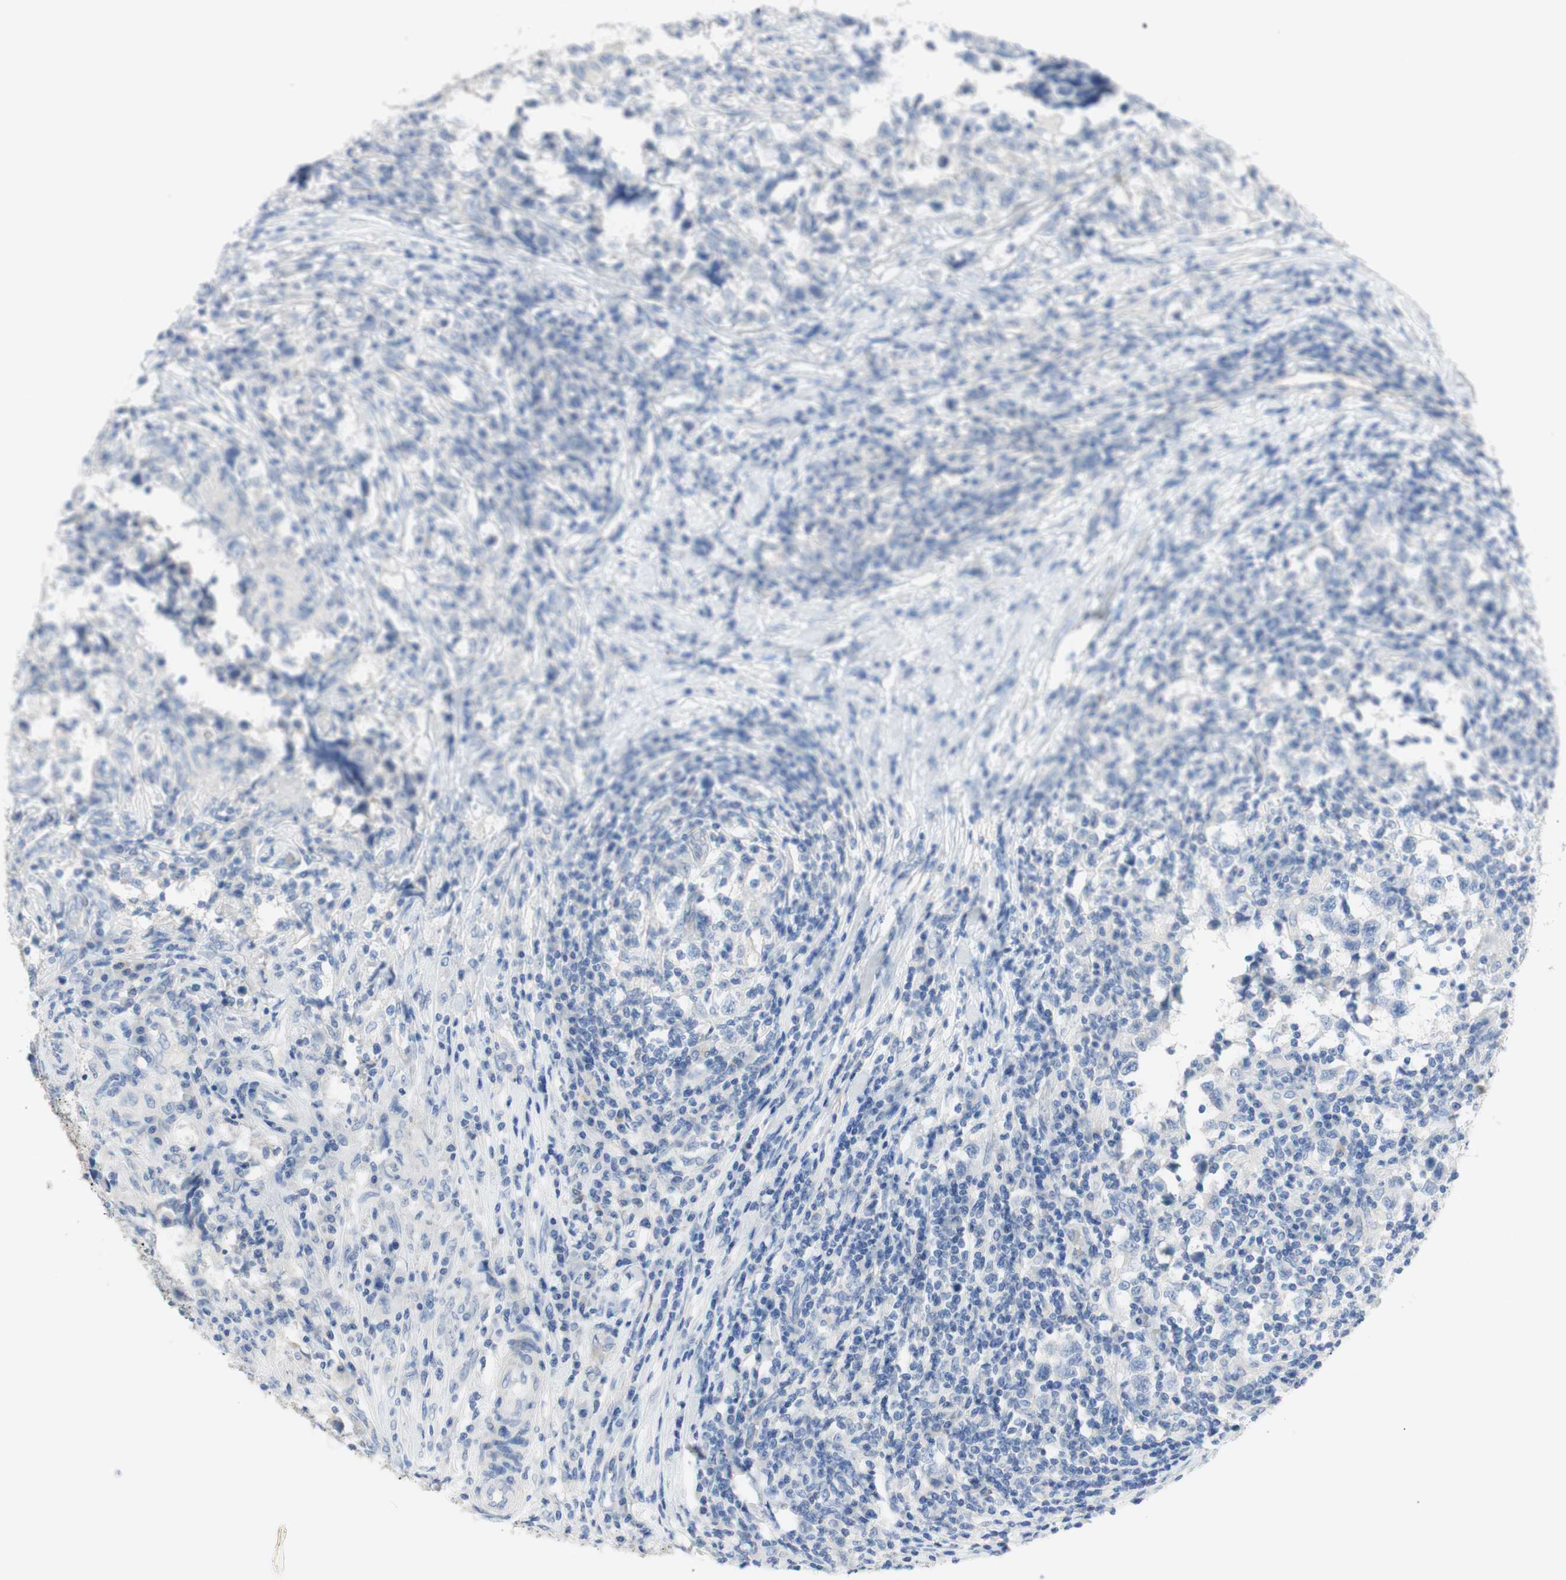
{"staining": {"intensity": "negative", "quantity": "none", "location": "none"}, "tissue": "testis cancer", "cell_type": "Tumor cells", "image_type": "cancer", "snomed": [{"axis": "morphology", "description": "Carcinoma, Embryonal, NOS"}, {"axis": "topography", "description": "Testis"}], "caption": "Immunohistochemistry (IHC) histopathology image of testis cancer stained for a protein (brown), which exhibits no expression in tumor cells.", "gene": "SELENBP1", "patient": {"sex": "male", "age": 21}}